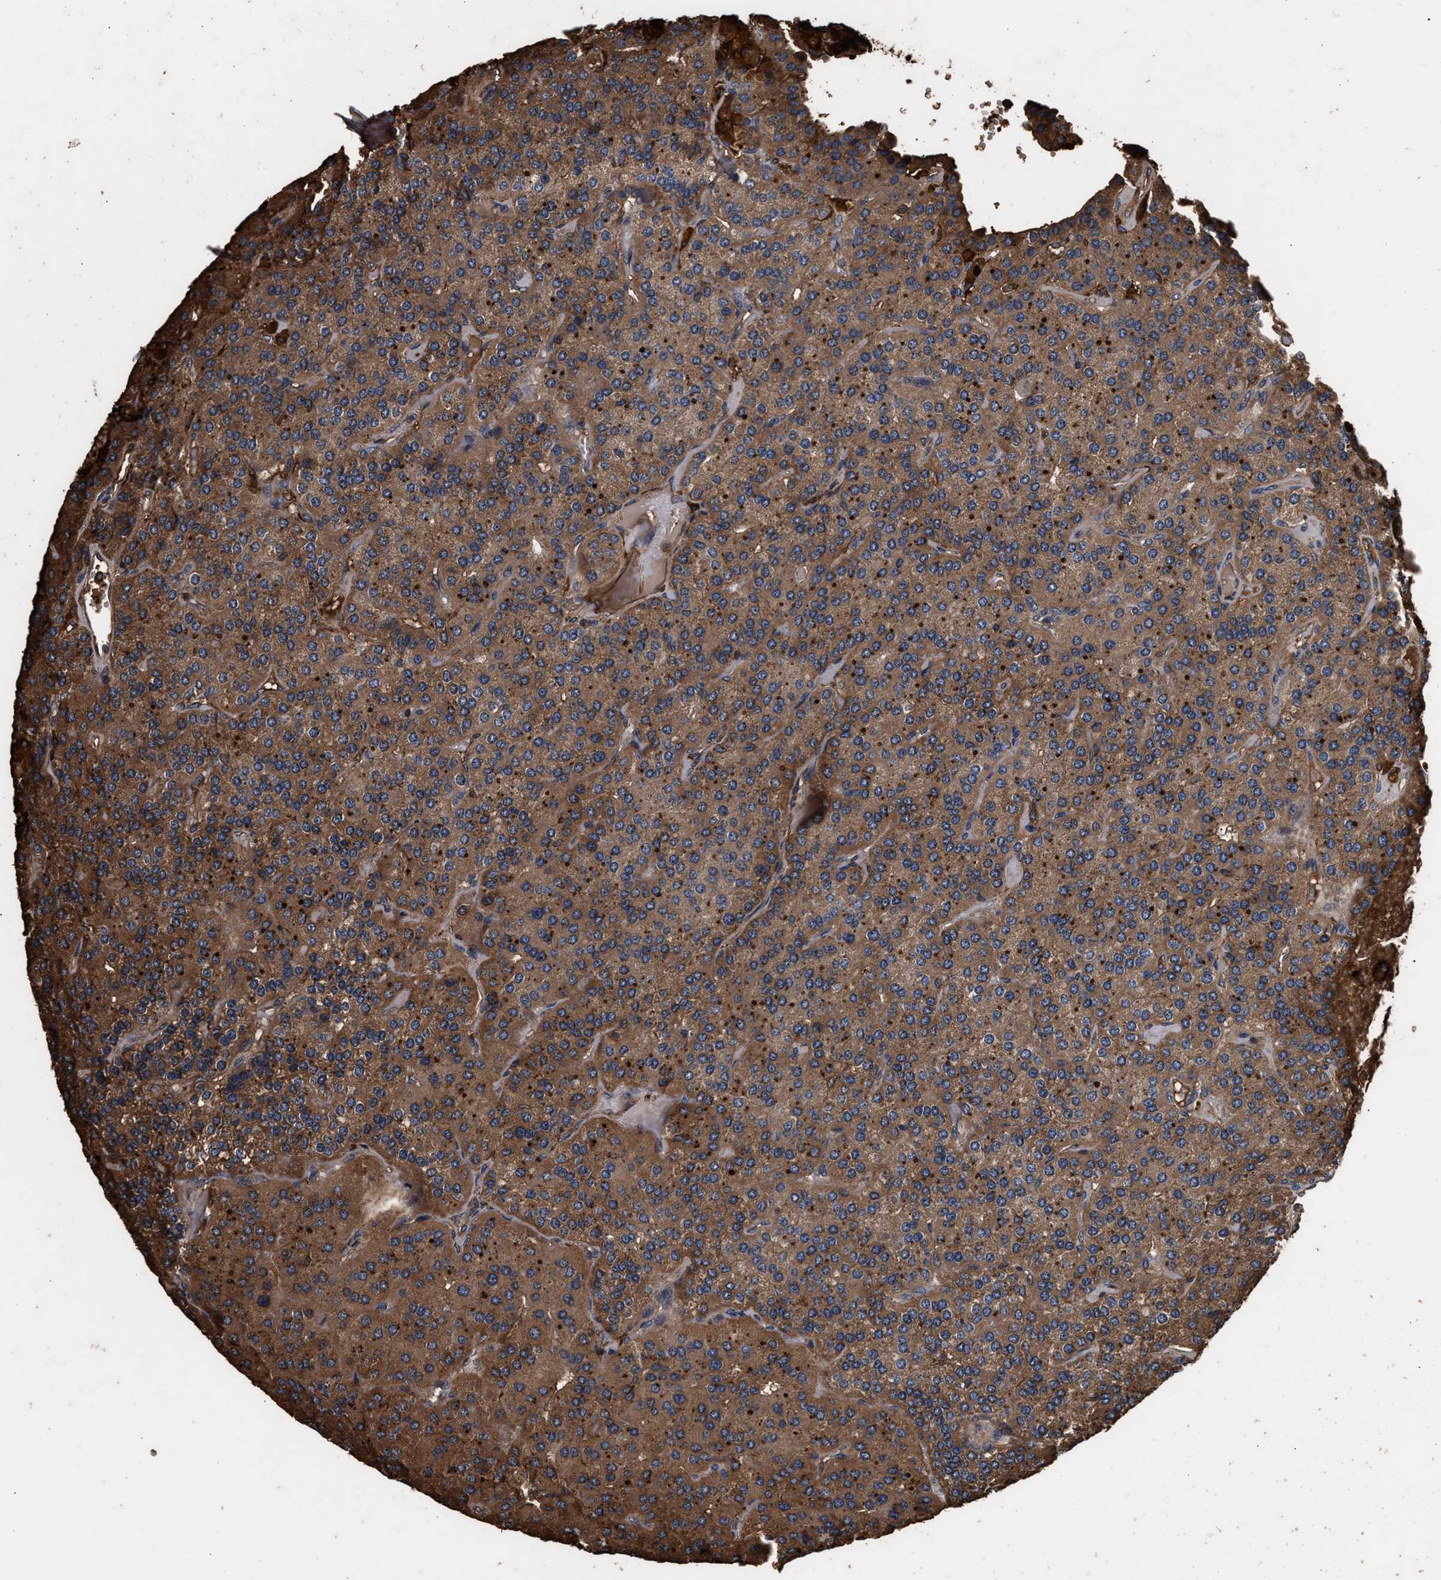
{"staining": {"intensity": "moderate", "quantity": ">75%", "location": "cytoplasmic/membranous"}, "tissue": "parathyroid gland", "cell_type": "Glandular cells", "image_type": "normal", "snomed": [{"axis": "morphology", "description": "Normal tissue, NOS"}, {"axis": "morphology", "description": "Adenoma, NOS"}, {"axis": "topography", "description": "Parathyroid gland"}], "caption": "High-magnification brightfield microscopy of normal parathyroid gland stained with DAB (brown) and counterstained with hematoxylin (blue). glandular cells exhibit moderate cytoplasmic/membranous staining is appreciated in approximately>75% of cells.", "gene": "ENSG00000286112", "patient": {"sex": "female", "age": 86}}